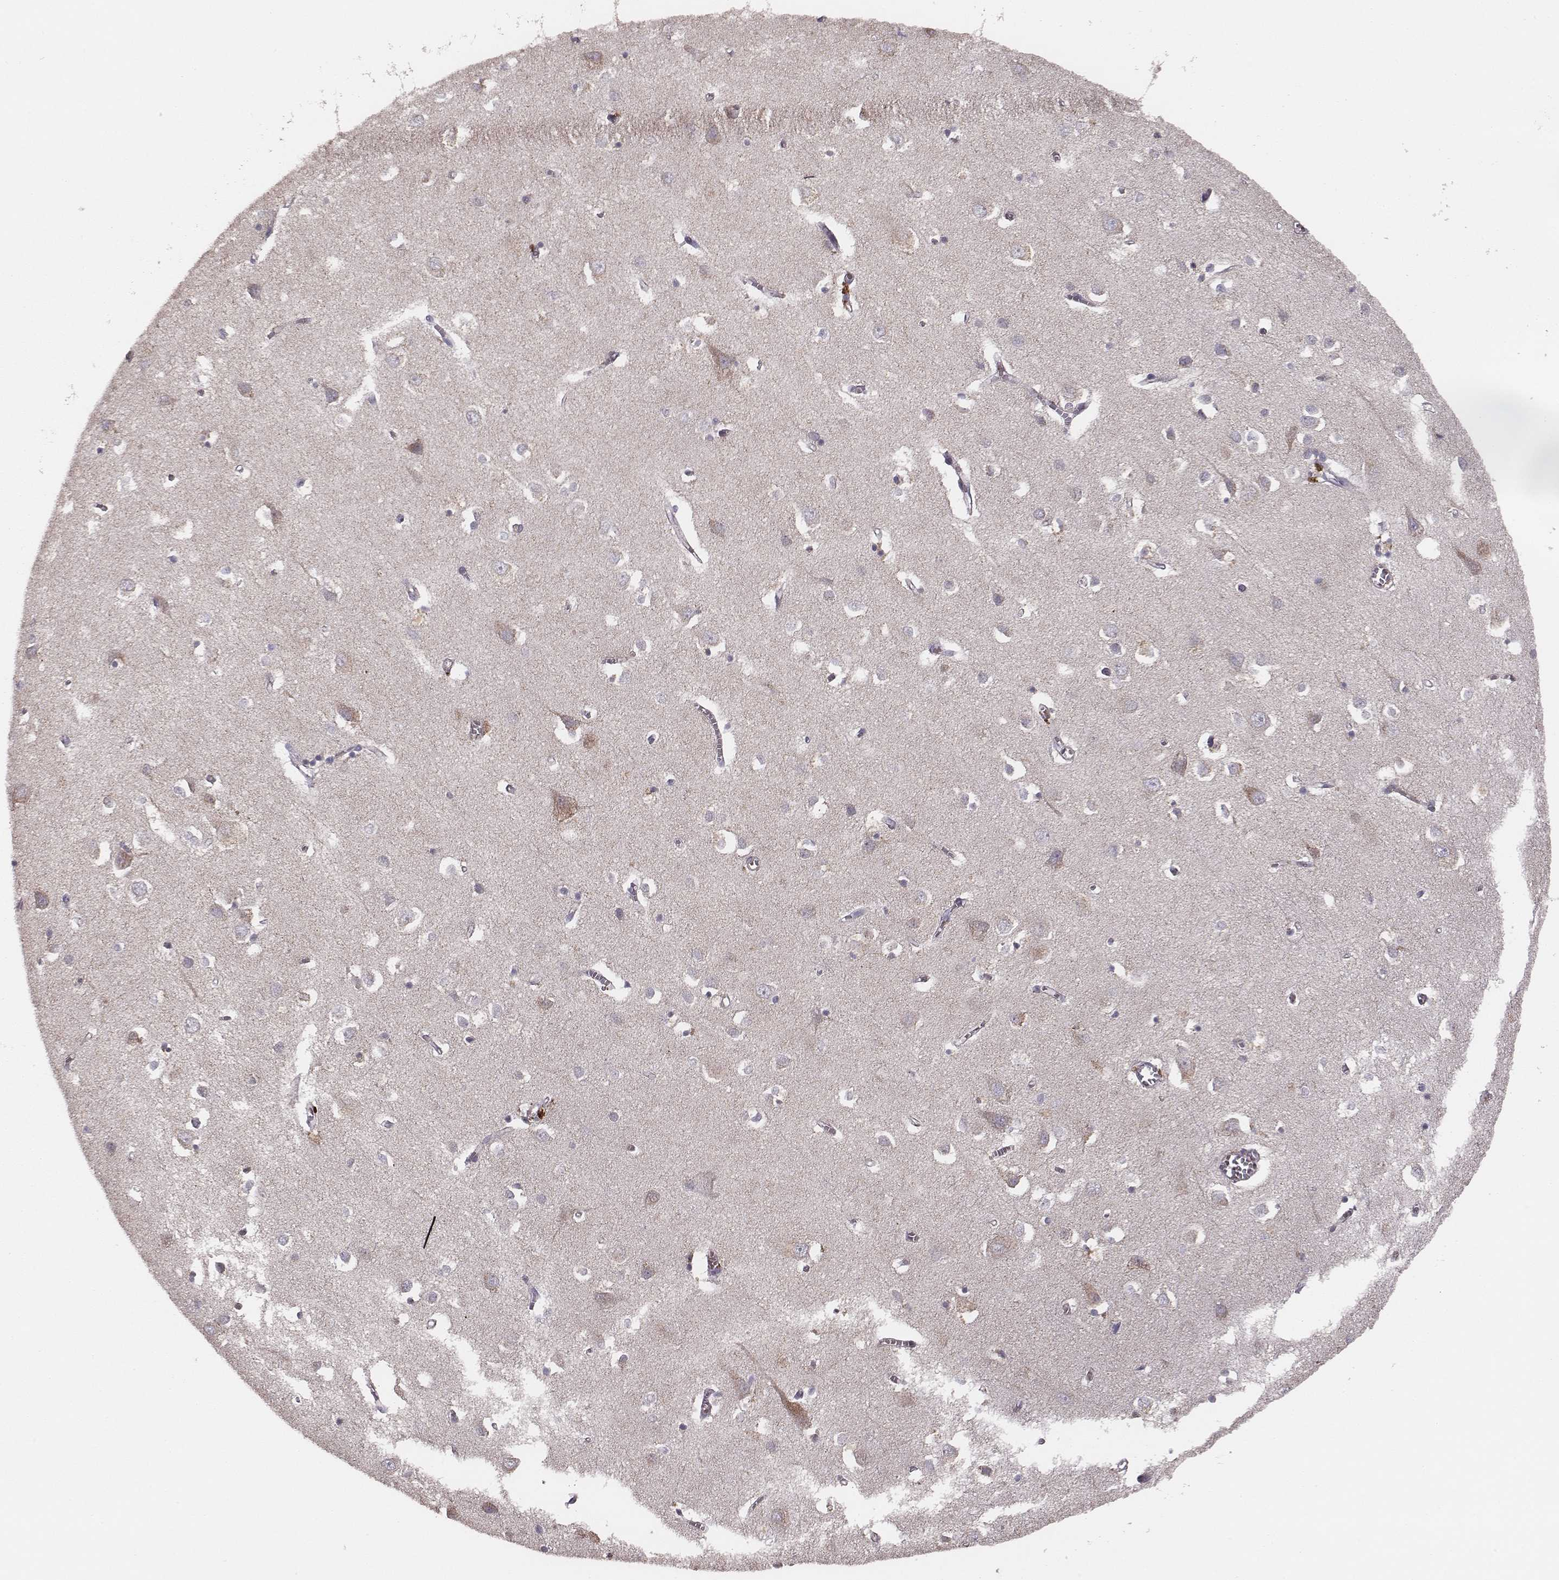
{"staining": {"intensity": "strong", "quantity": ">75%", "location": "cytoplasmic/membranous"}, "tissue": "cerebral cortex", "cell_type": "Endothelial cells", "image_type": "normal", "snomed": [{"axis": "morphology", "description": "Normal tissue, NOS"}, {"axis": "topography", "description": "Cerebral cortex"}], "caption": "Immunohistochemistry micrograph of unremarkable human cerebral cortex stained for a protein (brown), which shows high levels of strong cytoplasmic/membranous positivity in approximately >75% of endothelial cells.", "gene": "TUFM", "patient": {"sex": "male", "age": 70}}